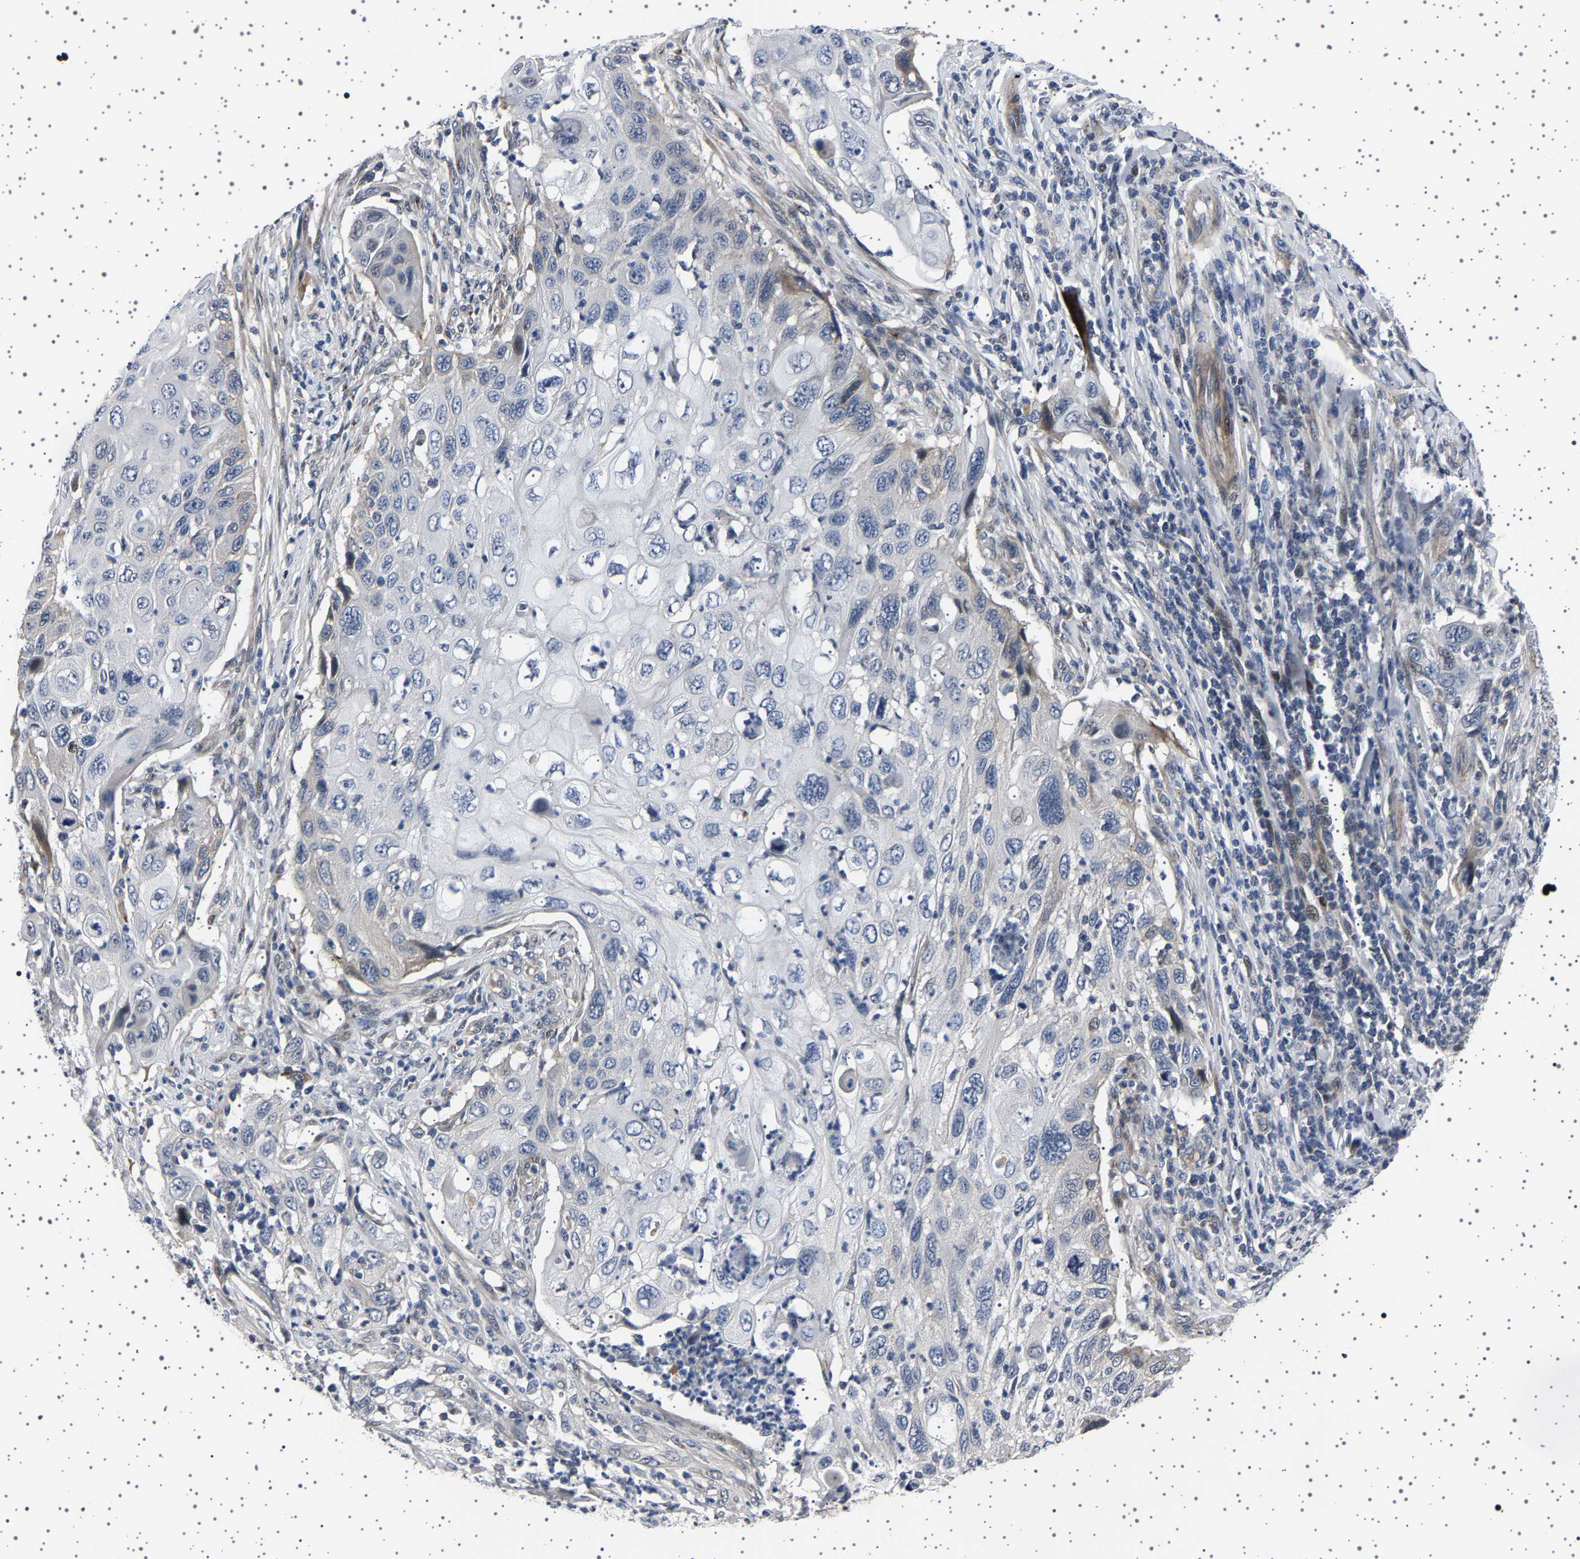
{"staining": {"intensity": "negative", "quantity": "none", "location": "none"}, "tissue": "cervical cancer", "cell_type": "Tumor cells", "image_type": "cancer", "snomed": [{"axis": "morphology", "description": "Squamous cell carcinoma, NOS"}, {"axis": "topography", "description": "Cervix"}], "caption": "DAB immunohistochemical staining of human squamous cell carcinoma (cervical) exhibits no significant positivity in tumor cells.", "gene": "PAK5", "patient": {"sex": "female", "age": 70}}